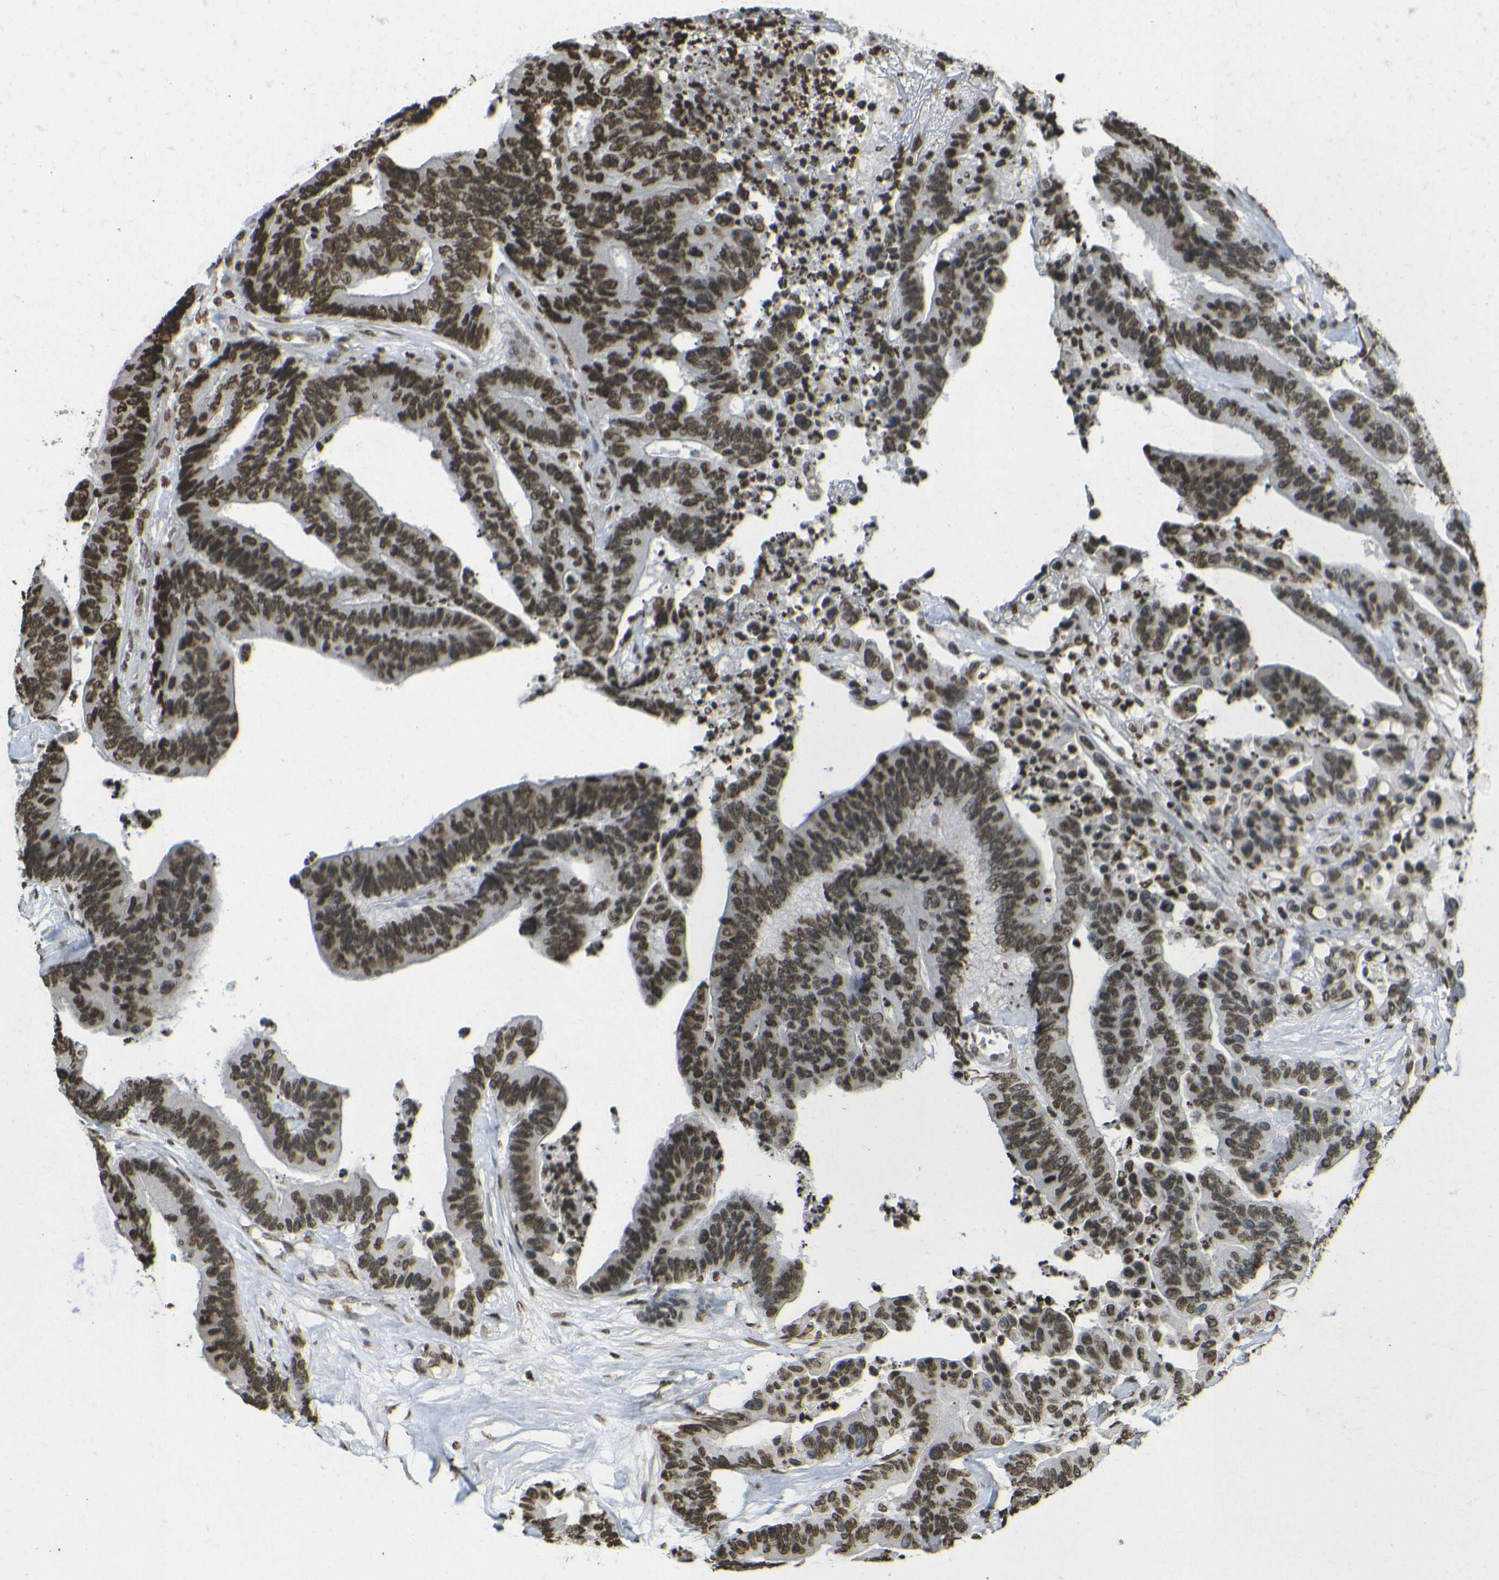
{"staining": {"intensity": "strong", "quantity": ">75%", "location": "nuclear"}, "tissue": "colorectal cancer", "cell_type": "Tumor cells", "image_type": "cancer", "snomed": [{"axis": "morphology", "description": "Normal tissue, NOS"}, {"axis": "morphology", "description": "Adenocarcinoma, NOS"}, {"axis": "topography", "description": "Colon"}], "caption": "There is high levels of strong nuclear staining in tumor cells of colorectal adenocarcinoma, as demonstrated by immunohistochemical staining (brown color).", "gene": "H4C16", "patient": {"sex": "male", "age": 82}}